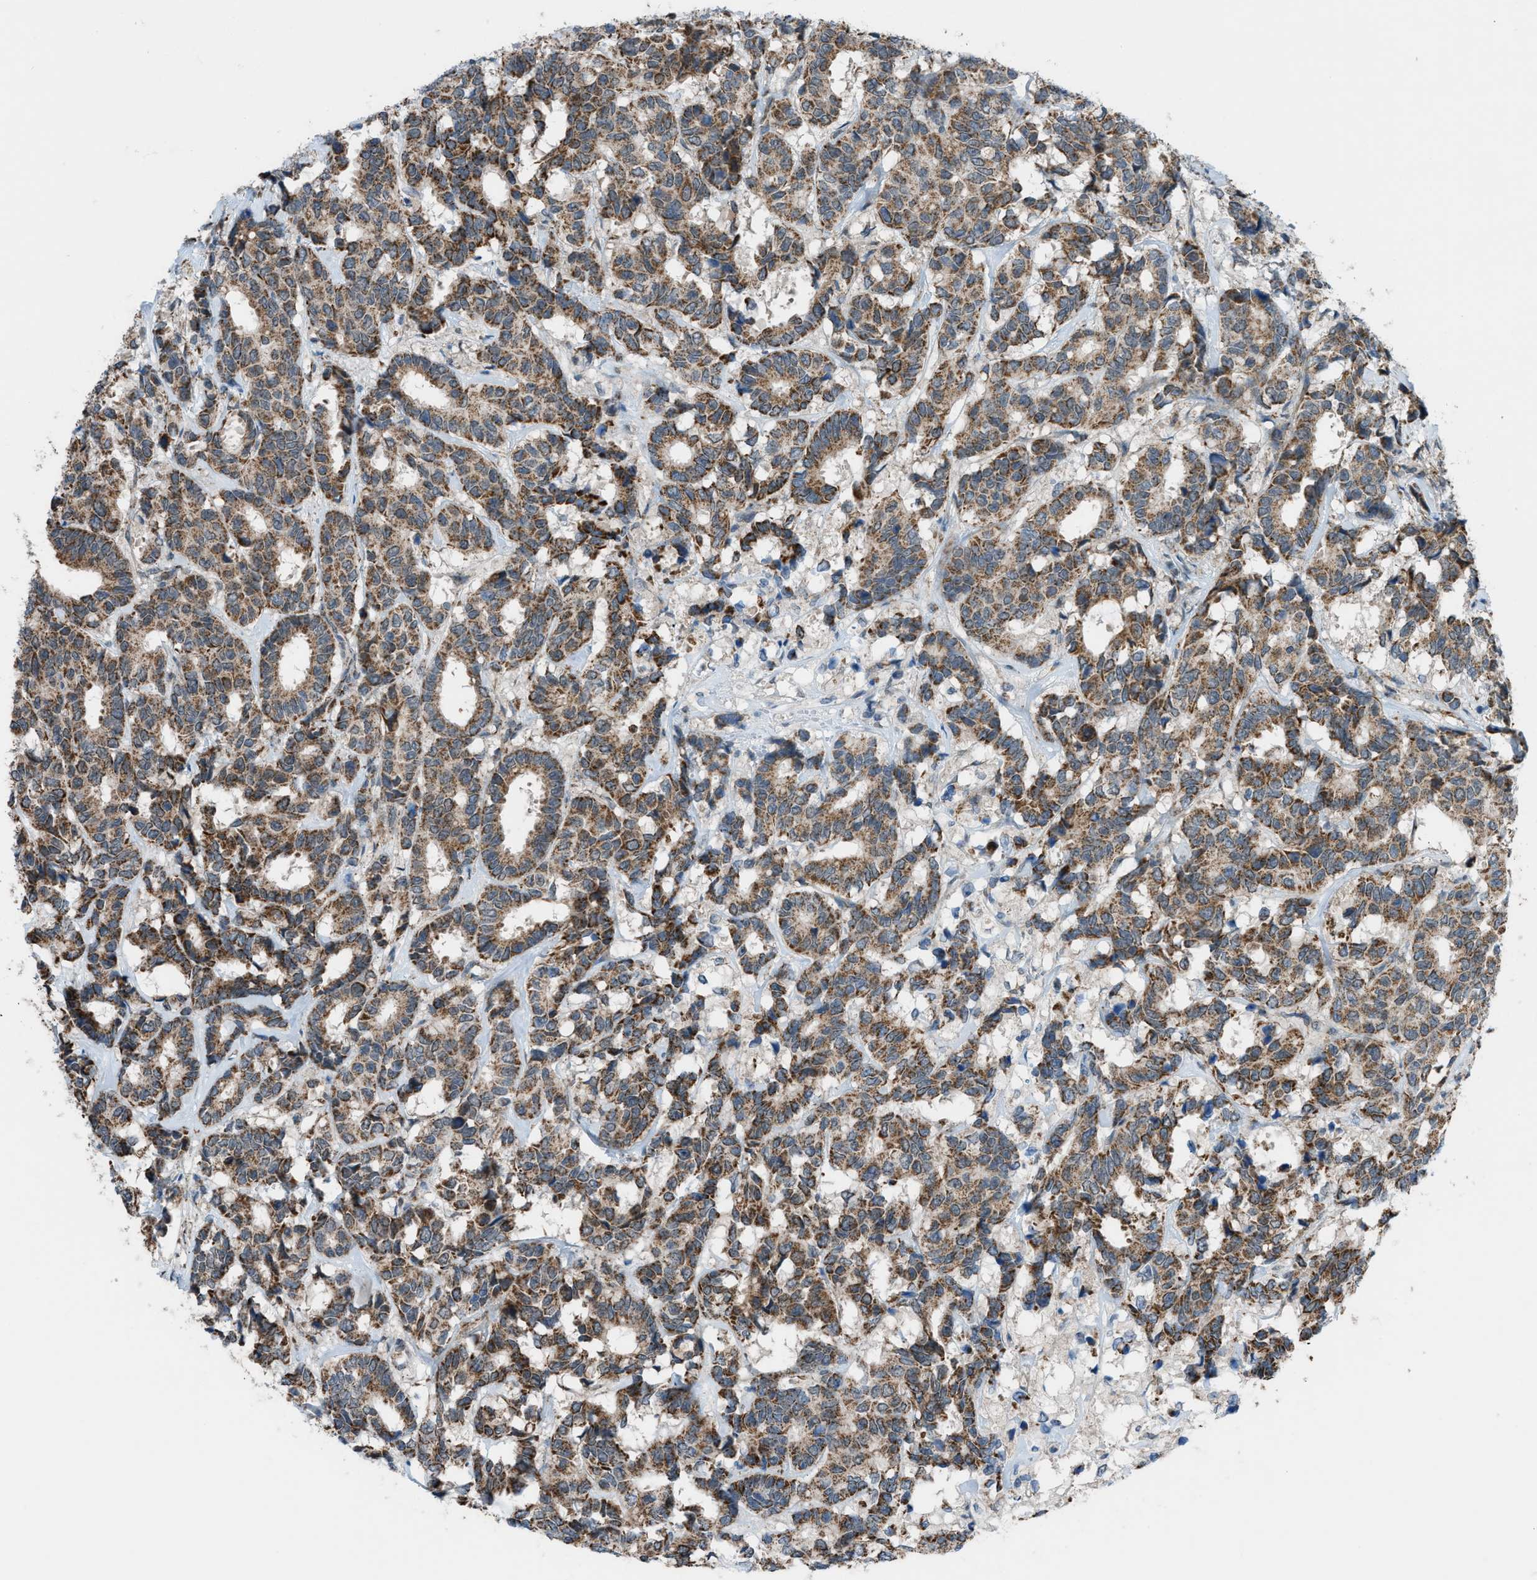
{"staining": {"intensity": "moderate", "quantity": ">75%", "location": "cytoplasmic/membranous"}, "tissue": "breast cancer", "cell_type": "Tumor cells", "image_type": "cancer", "snomed": [{"axis": "morphology", "description": "Duct carcinoma"}, {"axis": "topography", "description": "Breast"}], "caption": "DAB immunohistochemical staining of breast cancer (invasive ductal carcinoma) reveals moderate cytoplasmic/membranous protein expression in about >75% of tumor cells. (DAB IHC, brown staining for protein, blue staining for nuclei).", "gene": "SRM", "patient": {"sex": "female", "age": 87}}